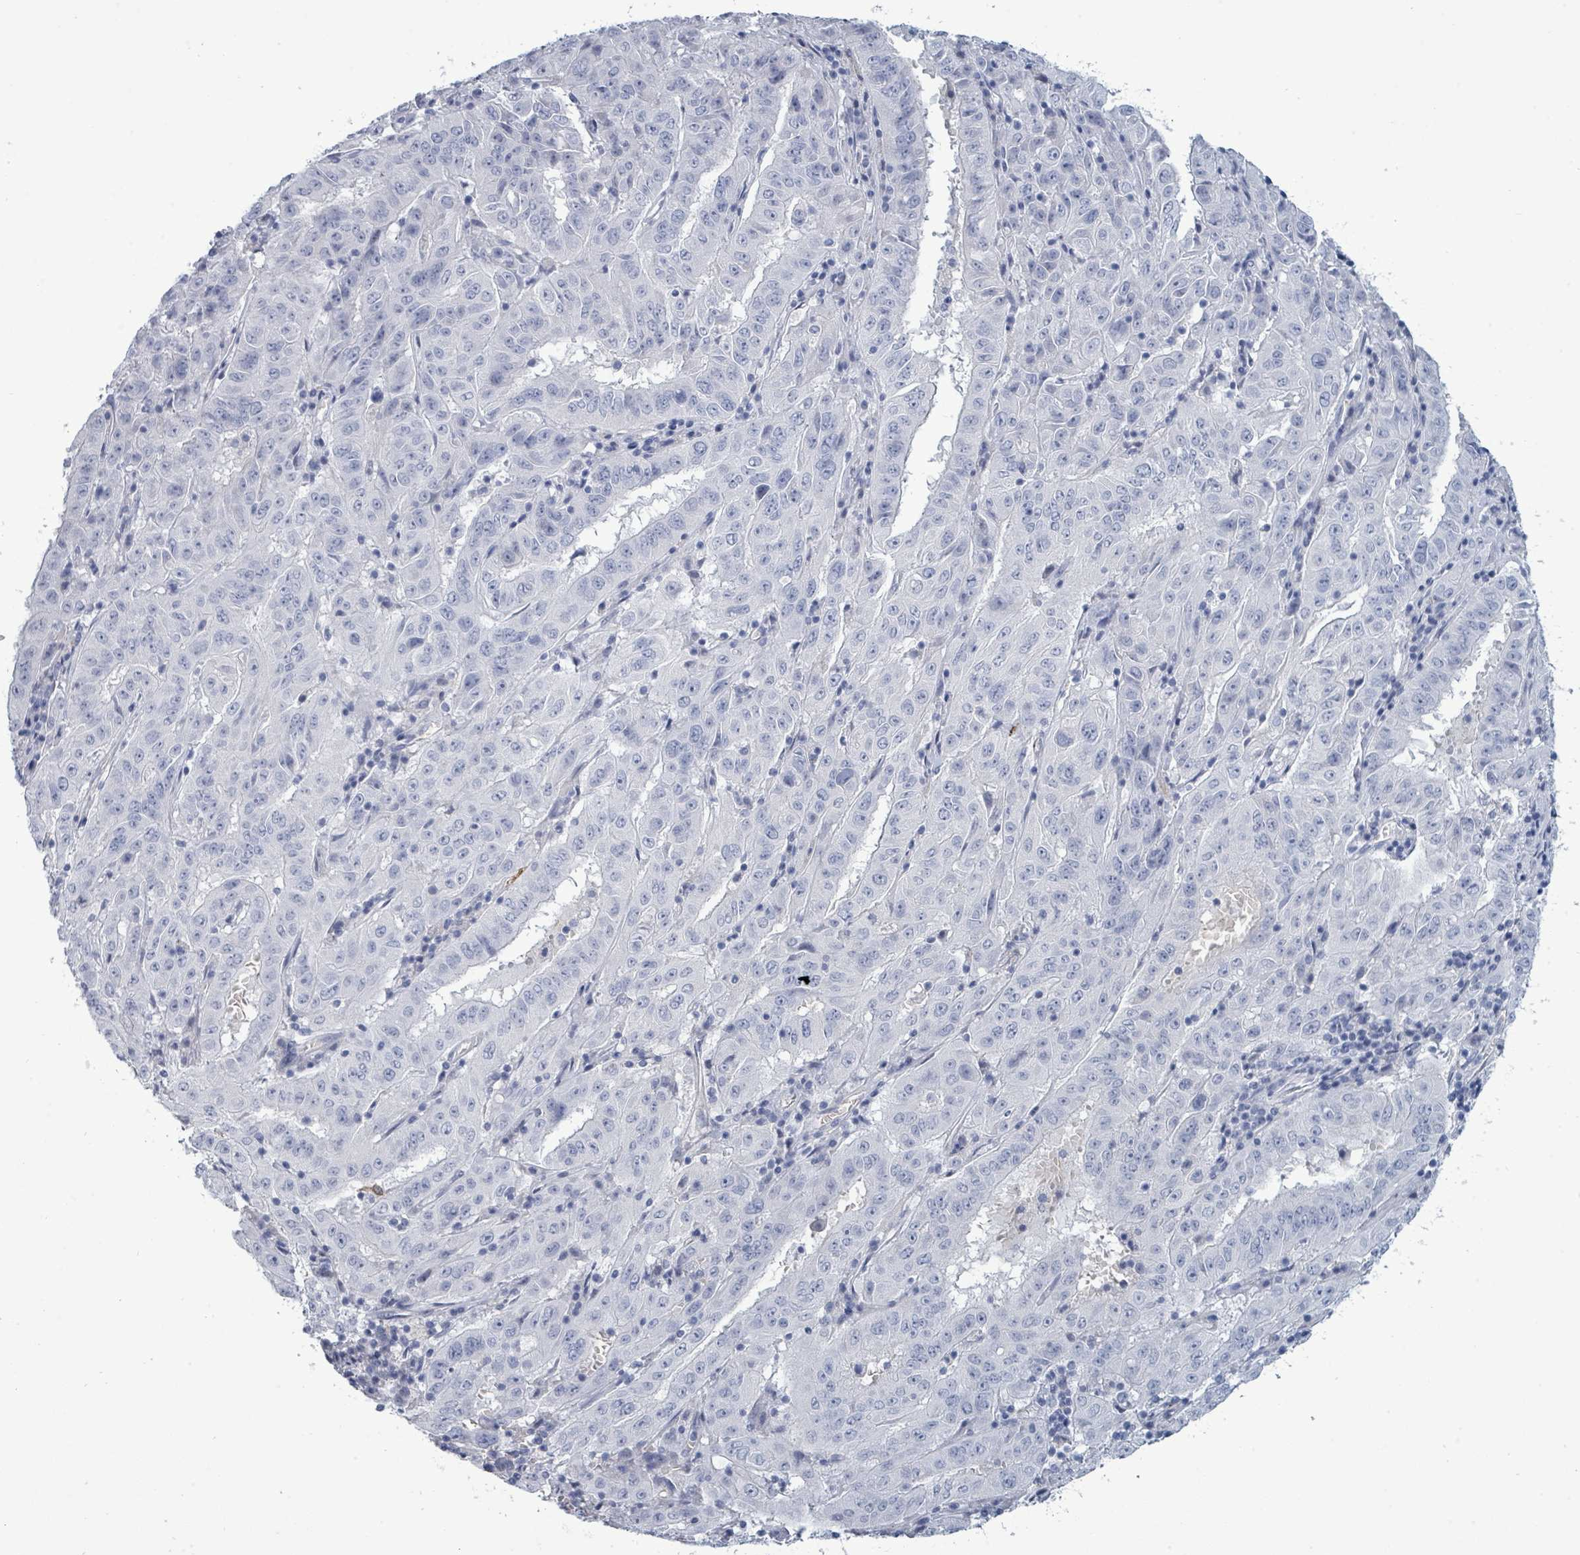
{"staining": {"intensity": "negative", "quantity": "none", "location": "none"}, "tissue": "pancreatic cancer", "cell_type": "Tumor cells", "image_type": "cancer", "snomed": [{"axis": "morphology", "description": "Adenocarcinoma, NOS"}, {"axis": "topography", "description": "Pancreas"}], "caption": "Human adenocarcinoma (pancreatic) stained for a protein using IHC shows no expression in tumor cells.", "gene": "NDST2", "patient": {"sex": "male", "age": 63}}